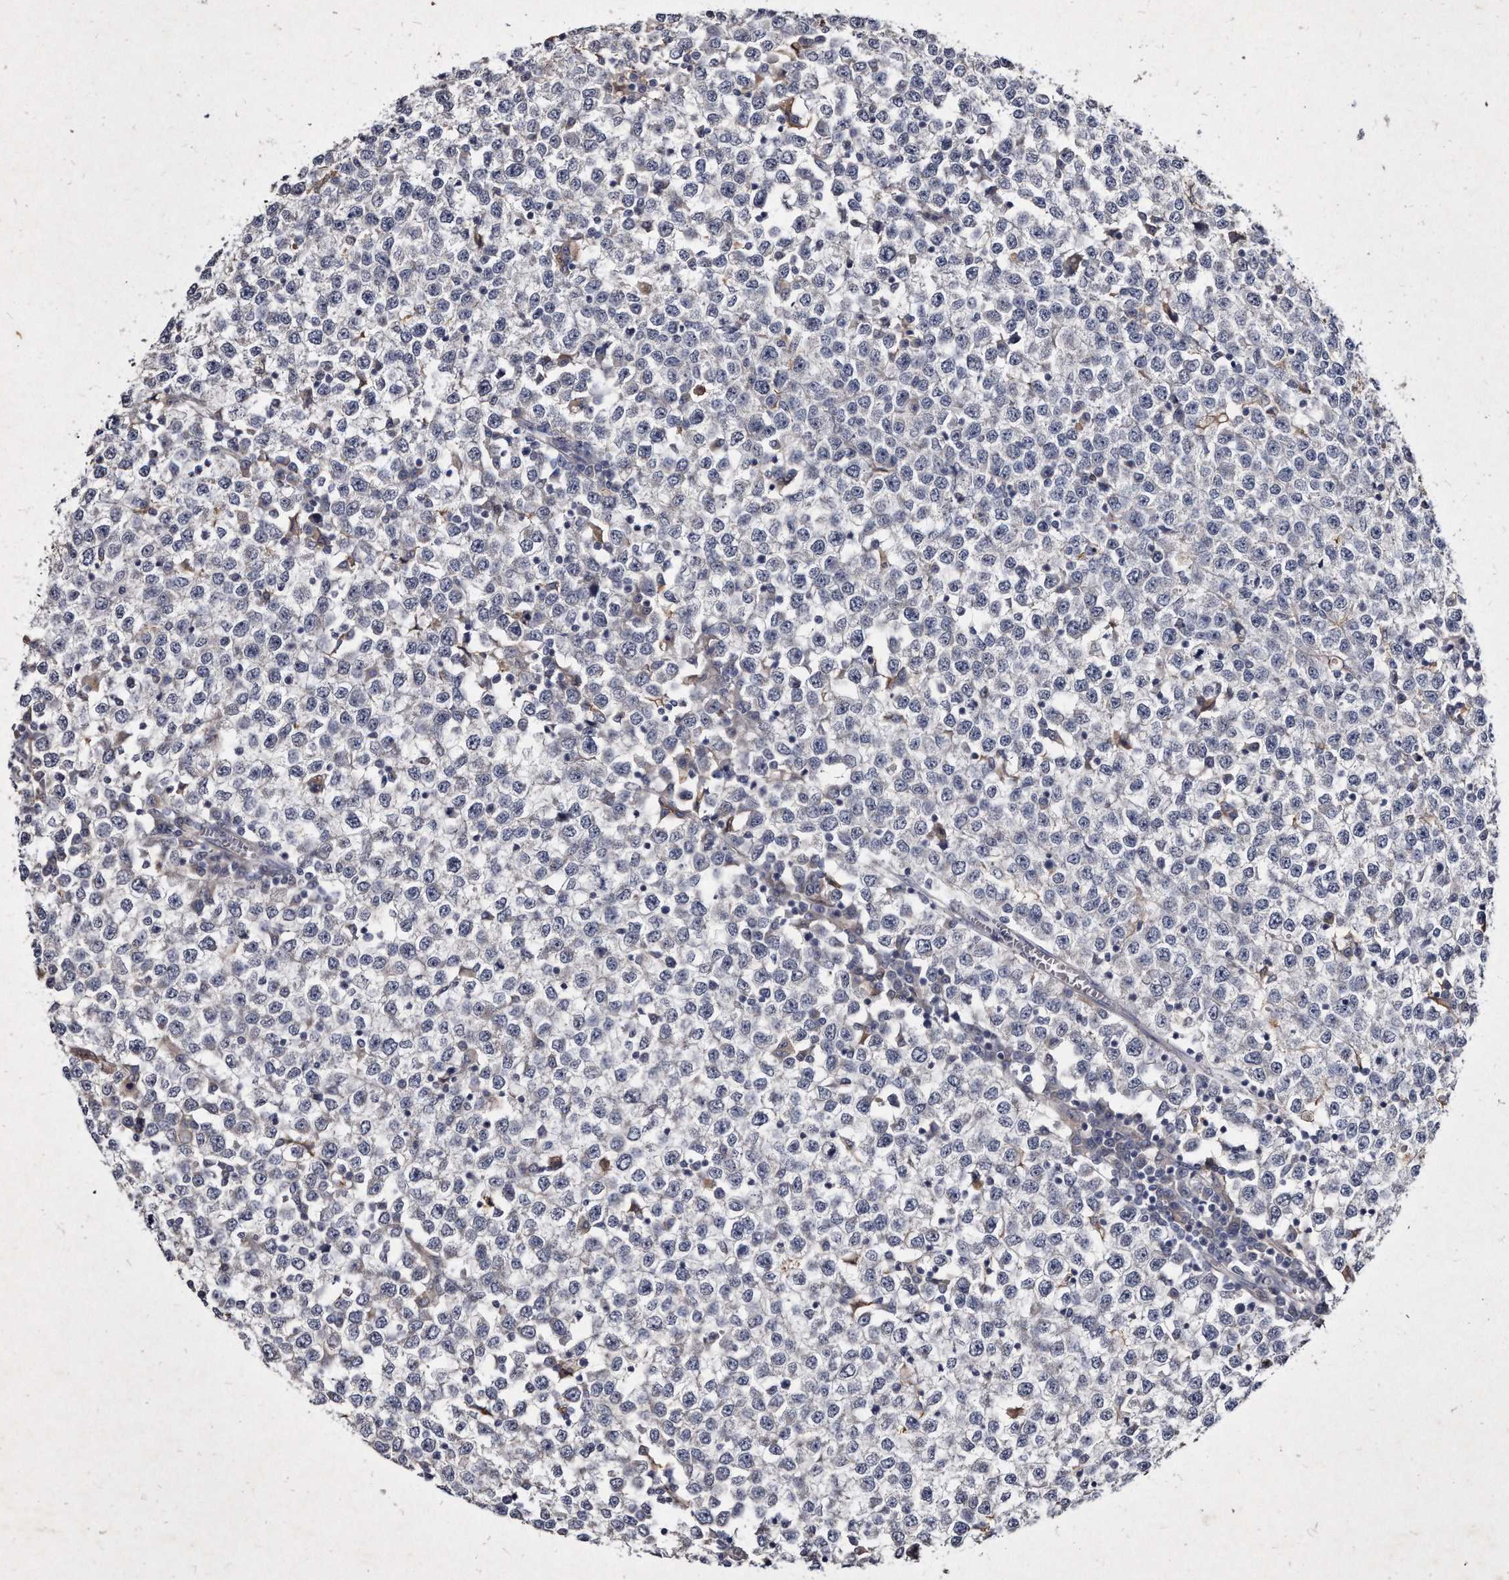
{"staining": {"intensity": "negative", "quantity": "none", "location": "none"}, "tissue": "testis cancer", "cell_type": "Tumor cells", "image_type": "cancer", "snomed": [{"axis": "morphology", "description": "Seminoma, NOS"}, {"axis": "topography", "description": "Testis"}], "caption": "Immunohistochemistry image of neoplastic tissue: seminoma (testis) stained with DAB (3,3'-diaminobenzidine) exhibits no significant protein positivity in tumor cells.", "gene": "KLHDC3", "patient": {"sex": "male", "age": 65}}